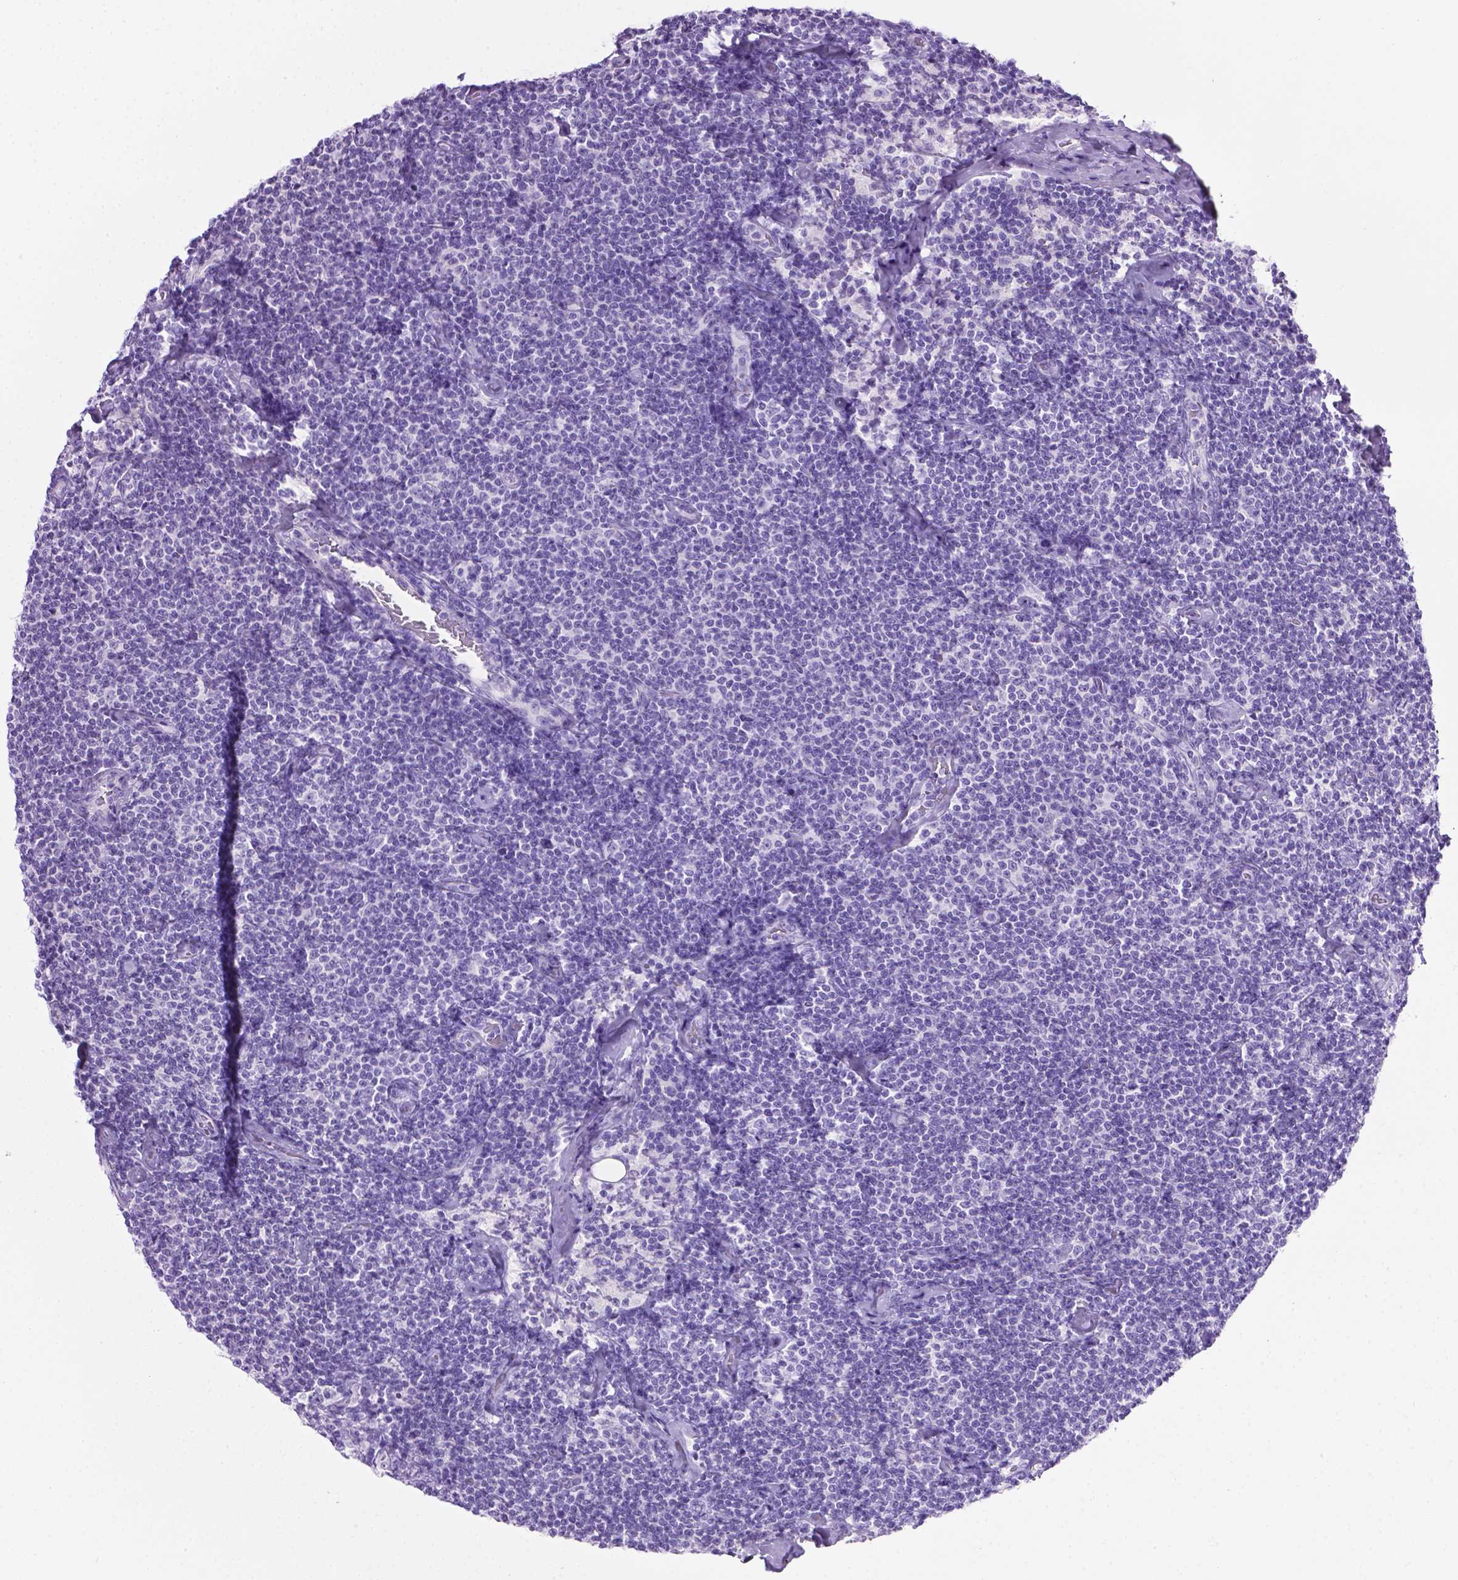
{"staining": {"intensity": "negative", "quantity": "none", "location": "none"}, "tissue": "lymphoma", "cell_type": "Tumor cells", "image_type": "cancer", "snomed": [{"axis": "morphology", "description": "Malignant lymphoma, non-Hodgkin's type, Low grade"}, {"axis": "topography", "description": "Lymph node"}], "caption": "The IHC histopathology image has no significant expression in tumor cells of lymphoma tissue.", "gene": "LELP1", "patient": {"sex": "male", "age": 81}}